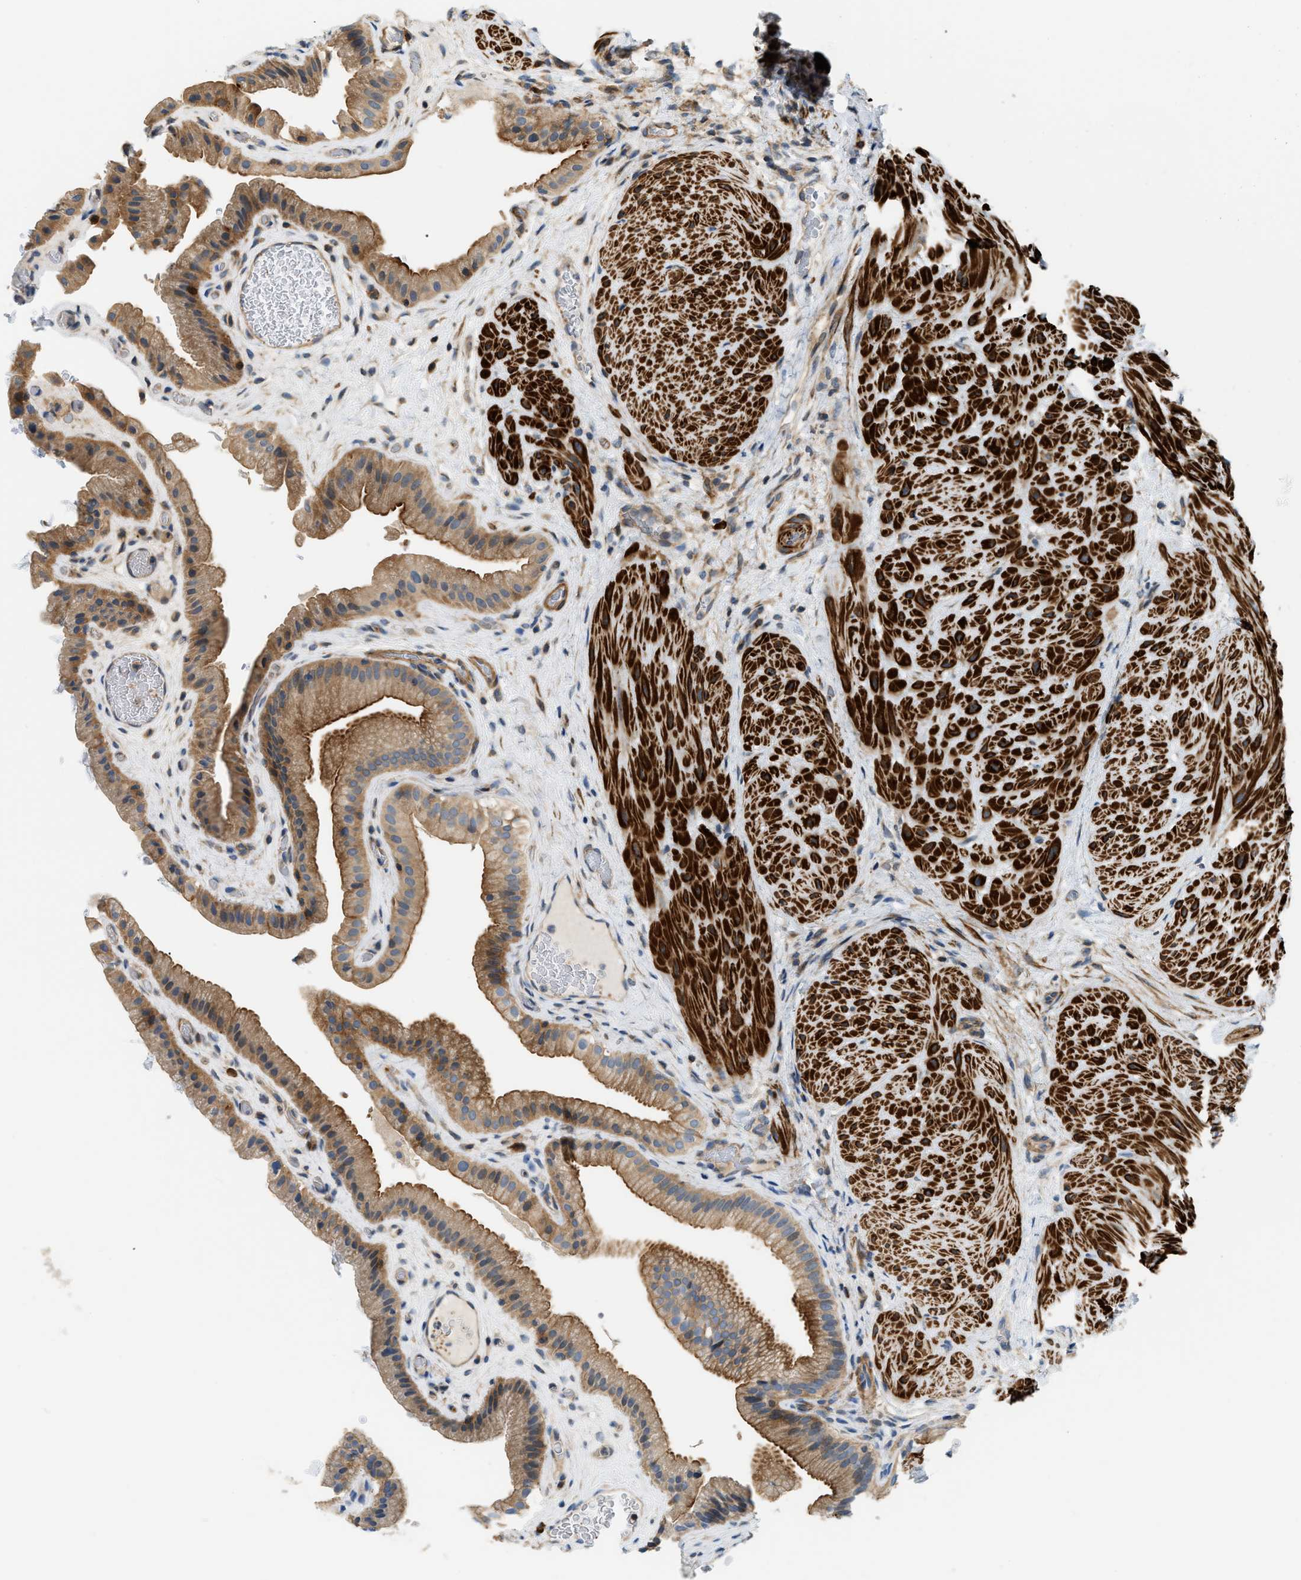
{"staining": {"intensity": "moderate", "quantity": ">75%", "location": "cytoplasmic/membranous"}, "tissue": "gallbladder", "cell_type": "Glandular cells", "image_type": "normal", "snomed": [{"axis": "morphology", "description": "Normal tissue, NOS"}, {"axis": "topography", "description": "Gallbladder"}], "caption": "DAB (3,3'-diaminobenzidine) immunohistochemical staining of unremarkable human gallbladder shows moderate cytoplasmic/membranous protein positivity in approximately >75% of glandular cells.", "gene": "BTN3A2", "patient": {"sex": "male", "age": 49}}